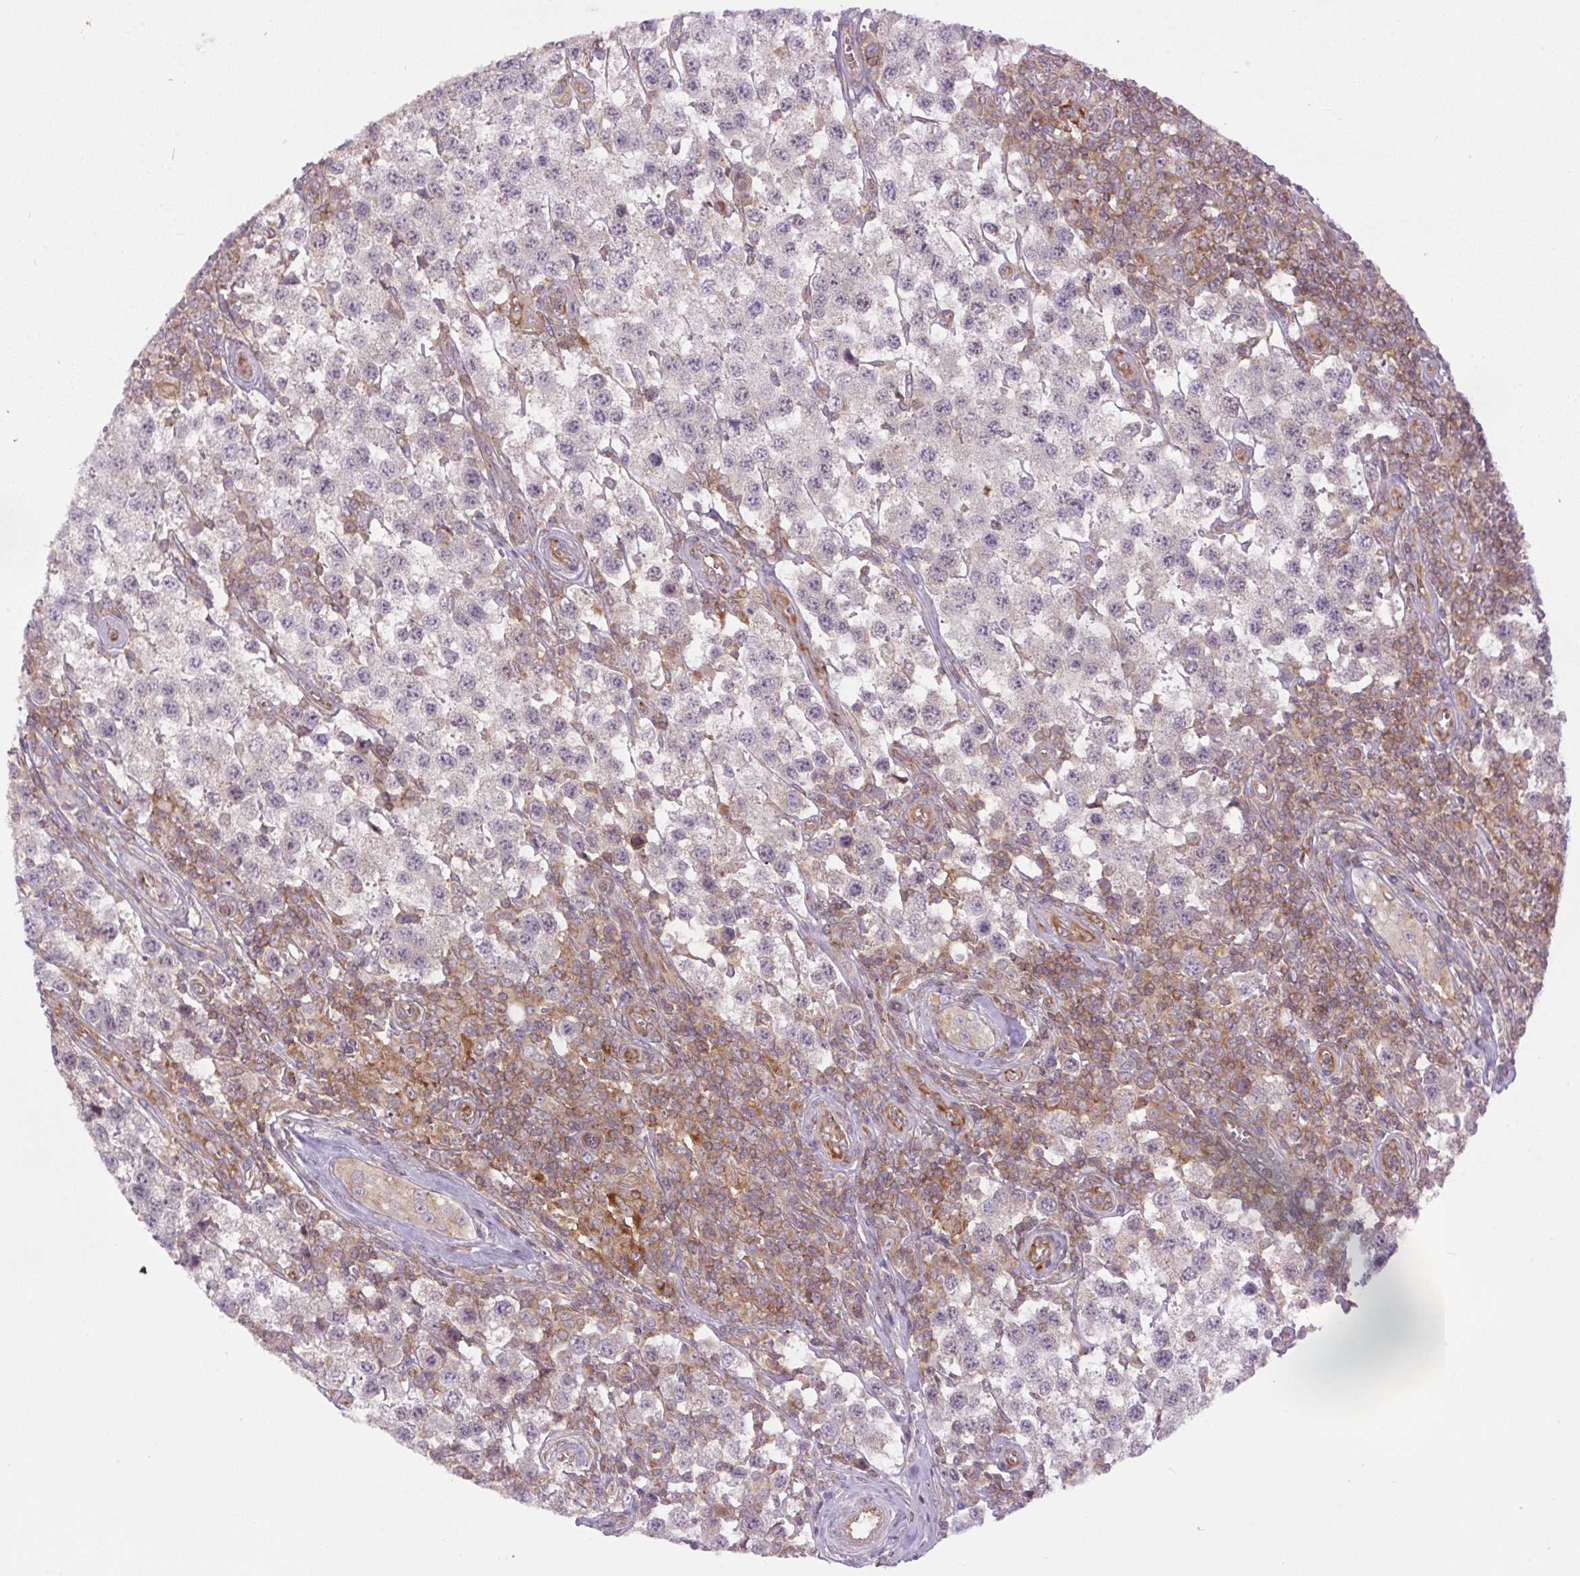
{"staining": {"intensity": "negative", "quantity": "none", "location": "none"}, "tissue": "testis cancer", "cell_type": "Tumor cells", "image_type": "cancer", "snomed": [{"axis": "morphology", "description": "Seminoma, NOS"}, {"axis": "topography", "description": "Testis"}], "caption": "Immunohistochemistry (IHC) image of neoplastic tissue: human testis seminoma stained with DAB (3,3'-diaminobenzidine) reveals no significant protein positivity in tumor cells.", "gene": "MINK1", "patient": {"sex": "male", "age": 34}}